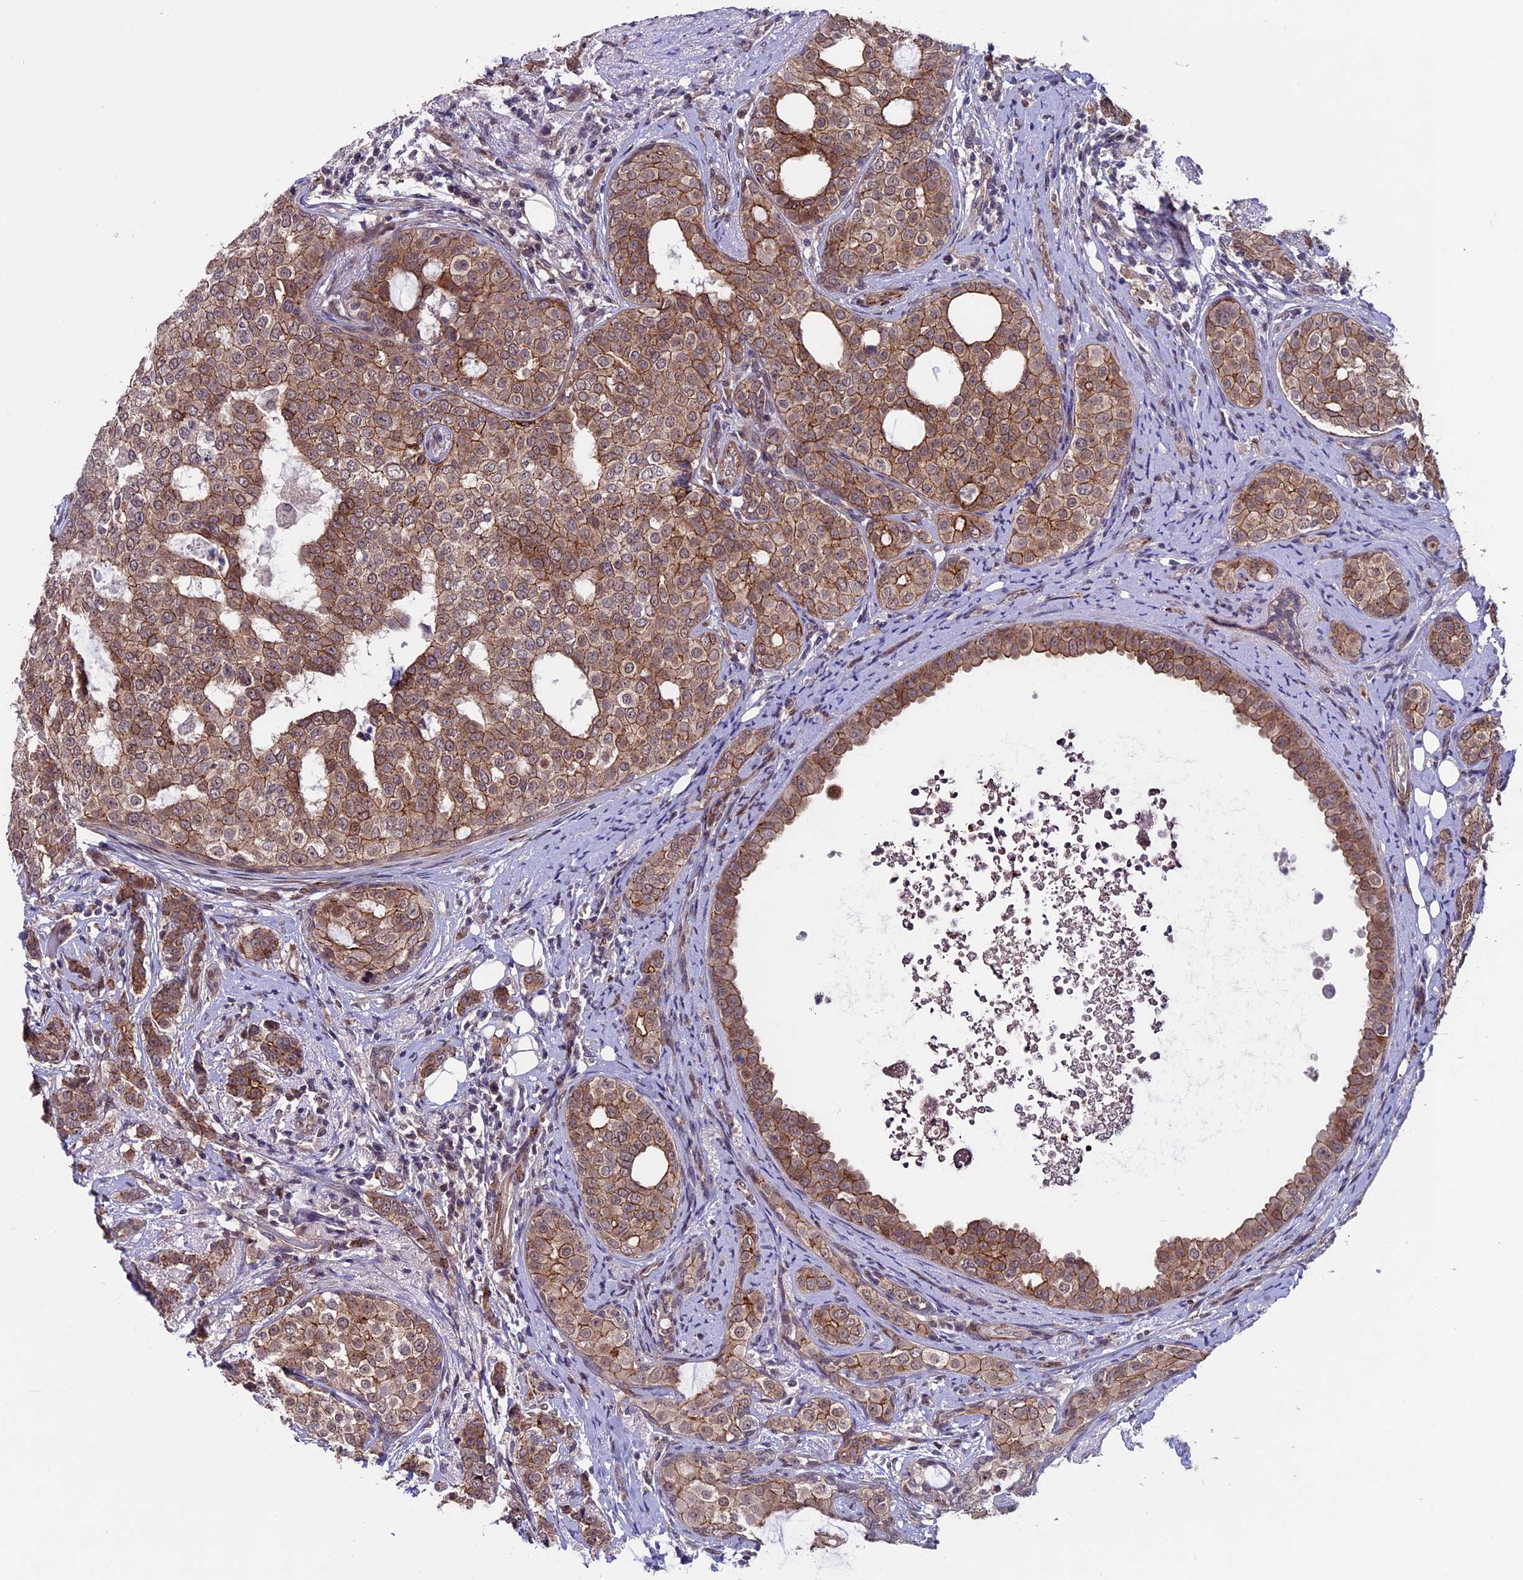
{"staining": {"intensity": "moderate", "quantity": ">75%", "location": "cytoplasmic/membranous,nuclear"}, "tissue": "breast cancer", "cell_type": "Tumor cells", "image_type": "cancer", "snomed": [{"axis": "morphology", "description": "Lobular carcinoma"}, {"axis": "topography", "description": "Breast"}], "caption": "Moderate cytoplasmic/membranous and nuclear staining for a protein is seen in about >75% of tumor cells of lobular carcinoma (breast) using immunohistochemistry (IHC).", "gene": "SIPA1L3", "patient": {"sex": "female", "age": 51}}